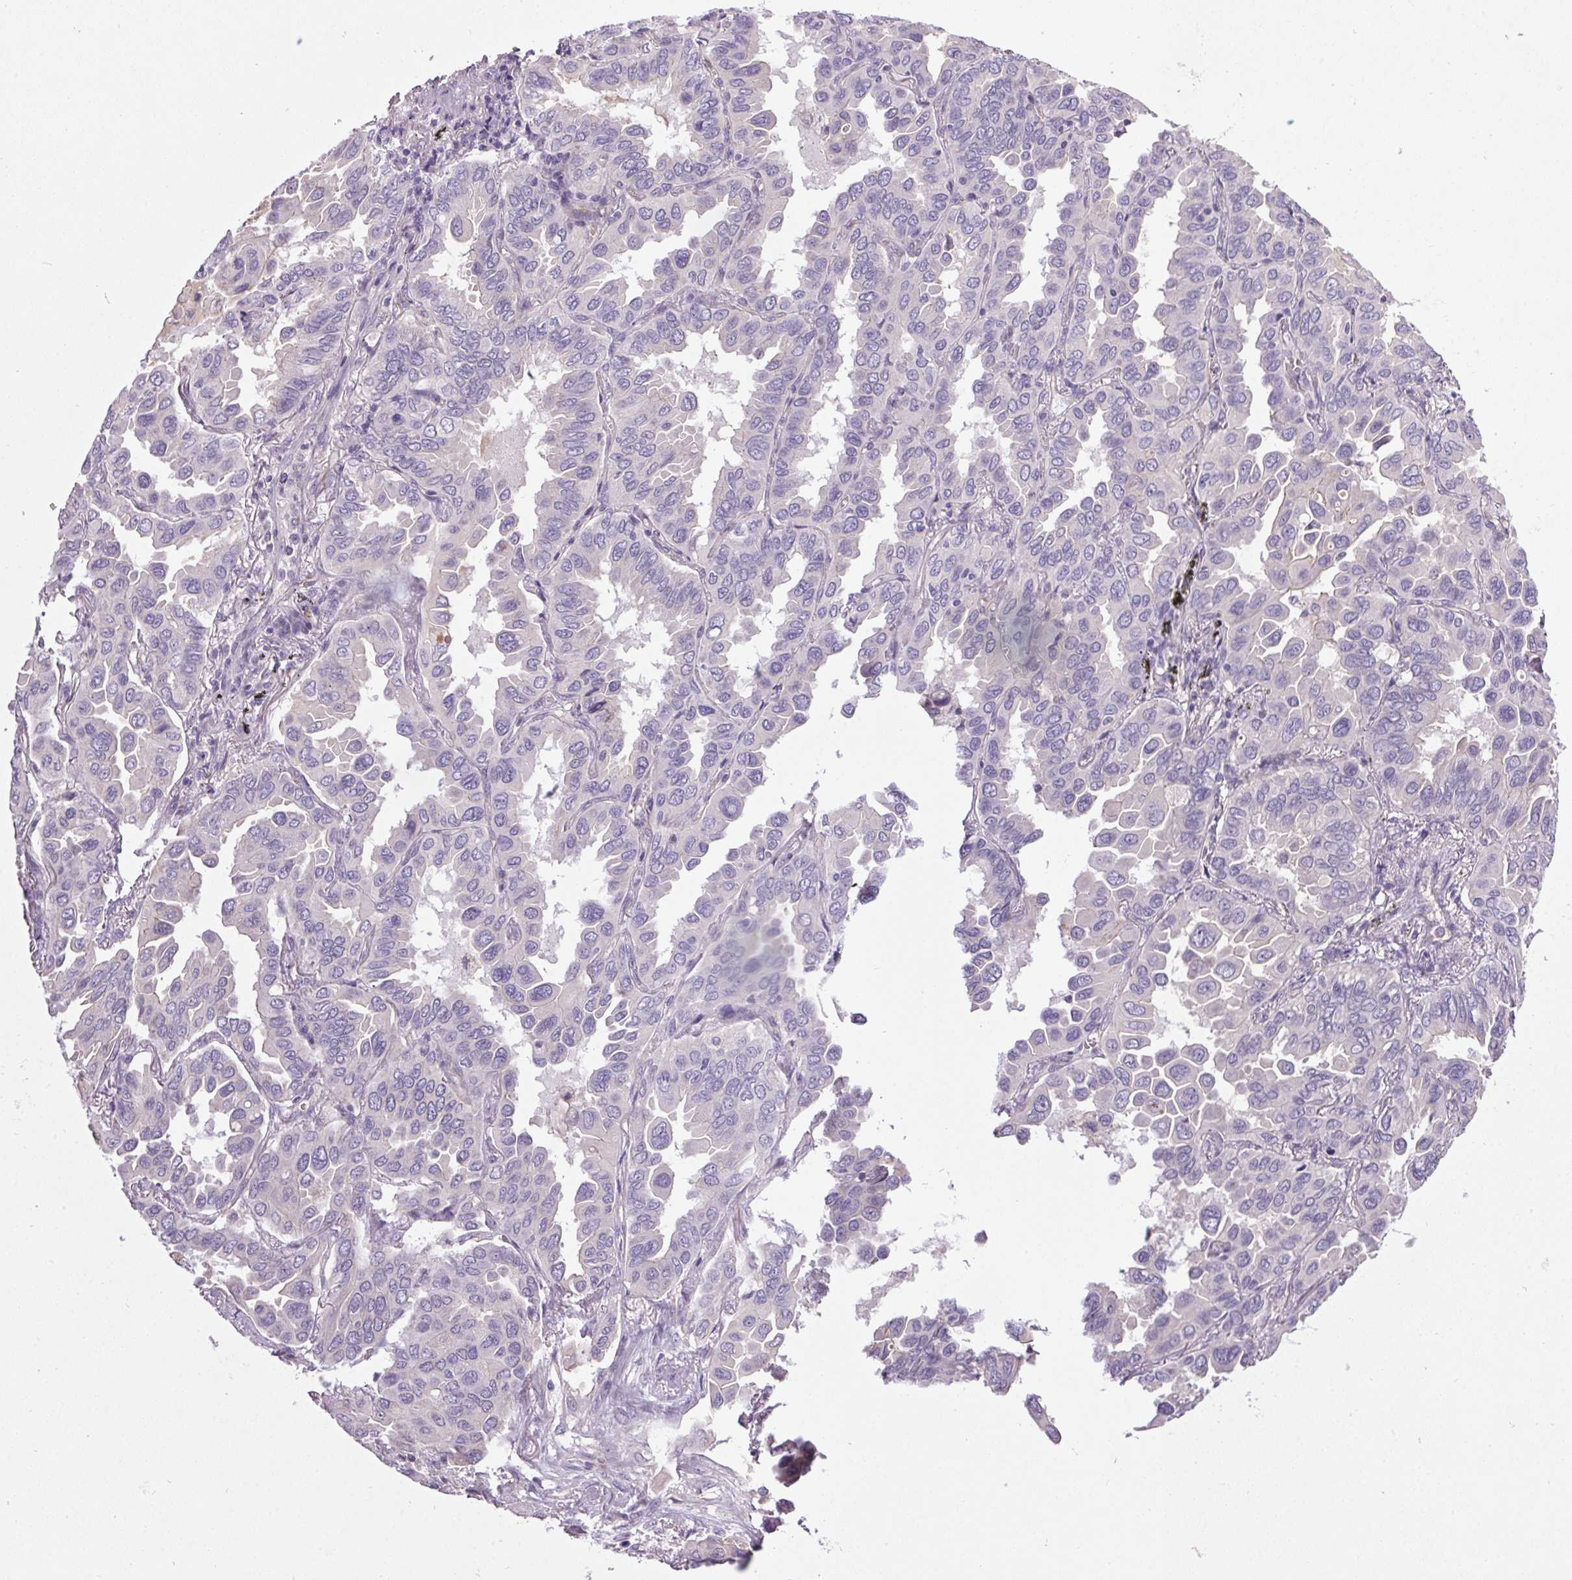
{"staining": {"intensity": "negative", "quantity": "none", "location": "none"}, "tissue": "lung cancer", "cell_type": "Tumor cells", "image_type": "cancer", "snomed": [{"axis": "morphology", "description": "Adenocarcinoma, NOS"}, {"axis": "topography", "description": "Lung"}], "caption": "Tumor cells are negative for brown protein staining in adenocarcinoma (lung).", "gene": "APOC4", "patient": {"sex": "male", "age": 64}}